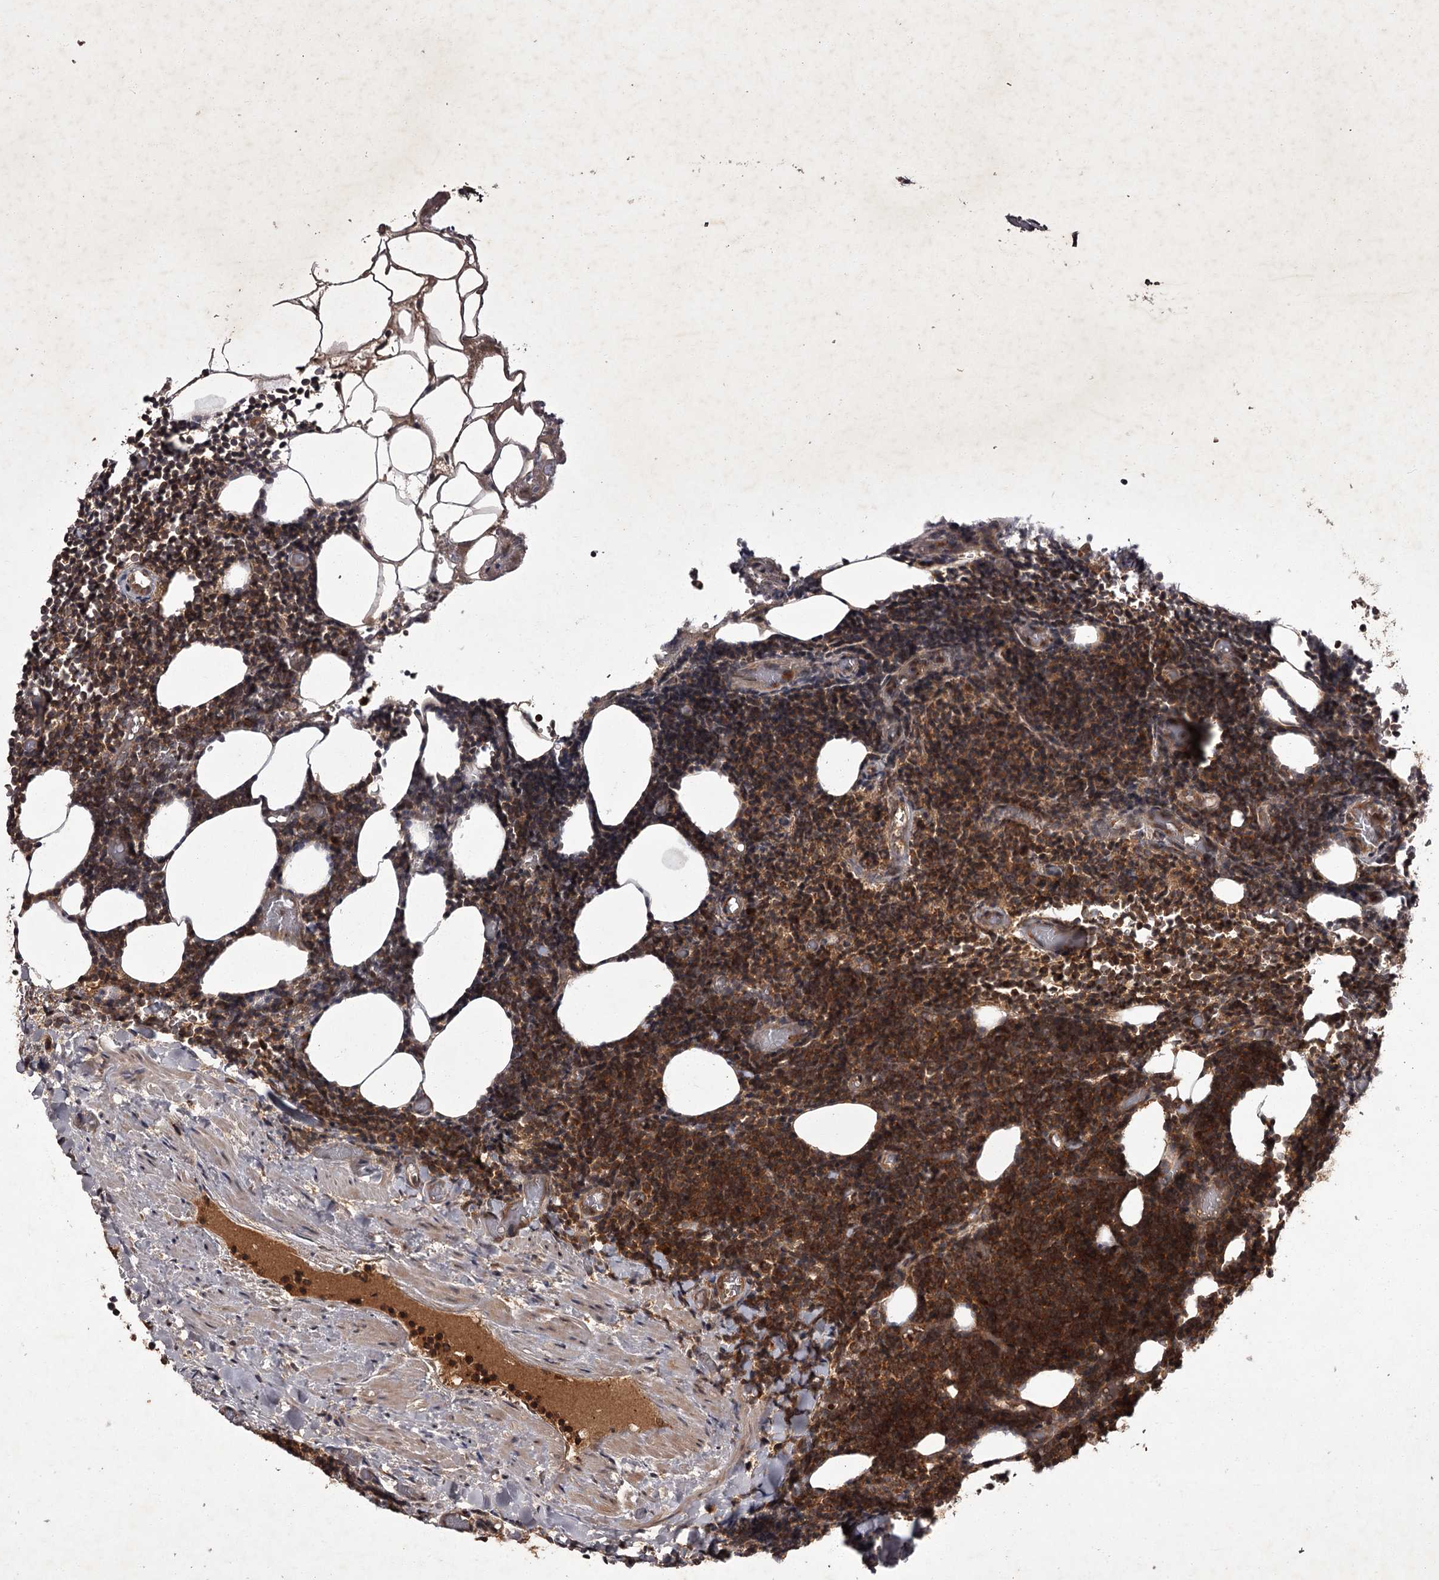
{"staining": {"intensity": "strong", "quantity": ">75%", "location": "cytoplasmic/membranous"}, "tissue": "lymphoma", "cell_type": "Tumor cells", "image_type": "cancer", "snomed": [{"axis": "morphology", "description": "Malignant lymphoma, non-Hodgkin's type, Low grade"}, {"axis": "topography", "description": "Lymph node"}], "caption": "Lymphoma was stained to show a protein in brown. There is high levels of strong cytoplasmic/membranous positivity in about >75% of tumor cells. (Brightfield microscopy of DAB IHC at high magnification).", "gene": "TBC1D23", "patient": {"sex": "male", "age": 66}}